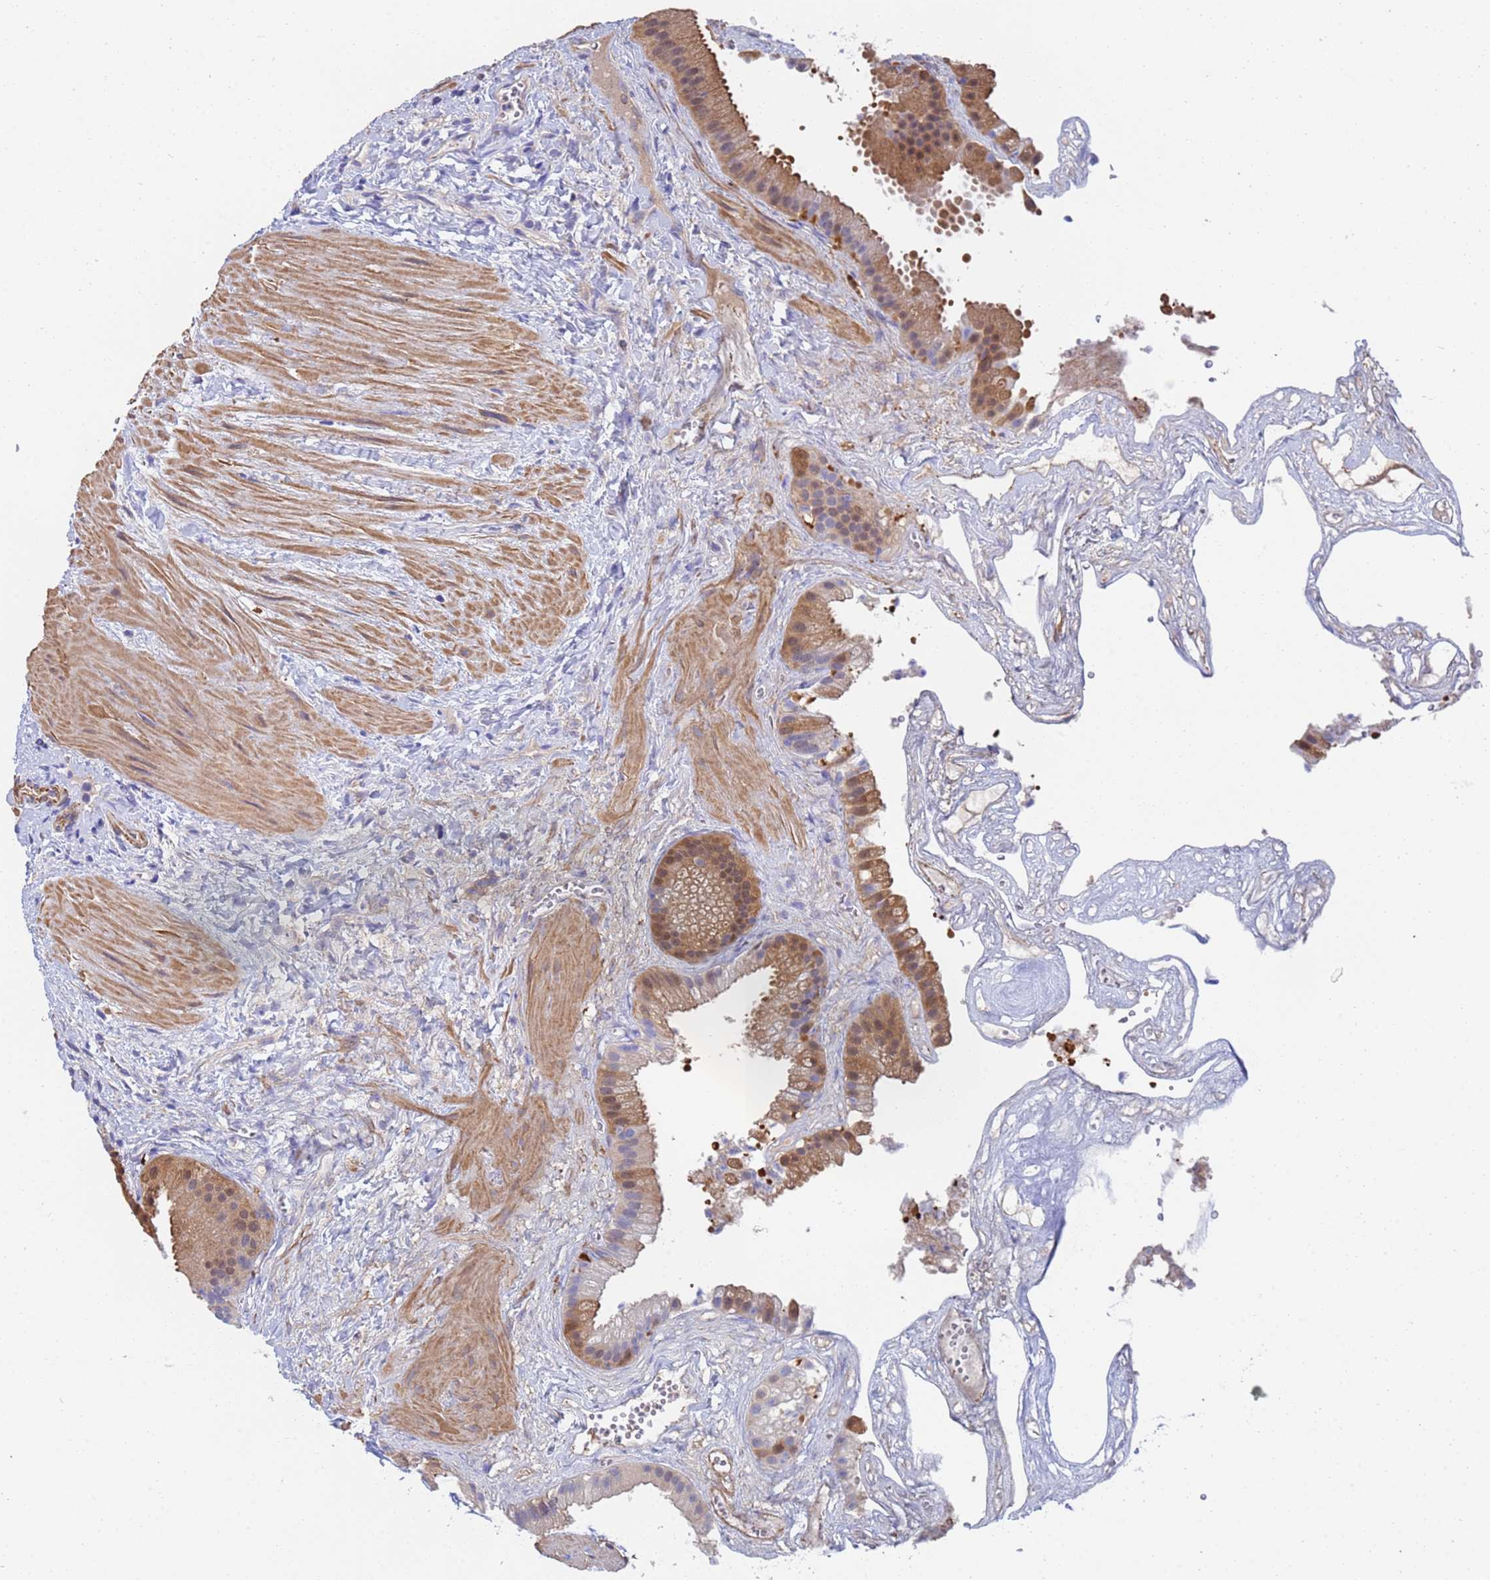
{"staining": {"intensity": "moderate", "quantity": ">75%", "location": "cytoplasmic/membranous"}, "tissue": "gallbladder", "cell_type": "Glandular cells", "image_type": "normal", "snomed": [{"axis": "morphology", "description": "Normal tissue, NOS"}, {"axis": "topography", "description": "Gallbladder"}], "caption": "The micrograph displays a brown stain indicating the presence of a protein in the cytoplasmic/membranous of glandular cells in gallbladder. (Brightfield microscopy of DAB IHC at high magnification).", "gene": "CST1", "patient": {"sex": "male", "age": 55}}